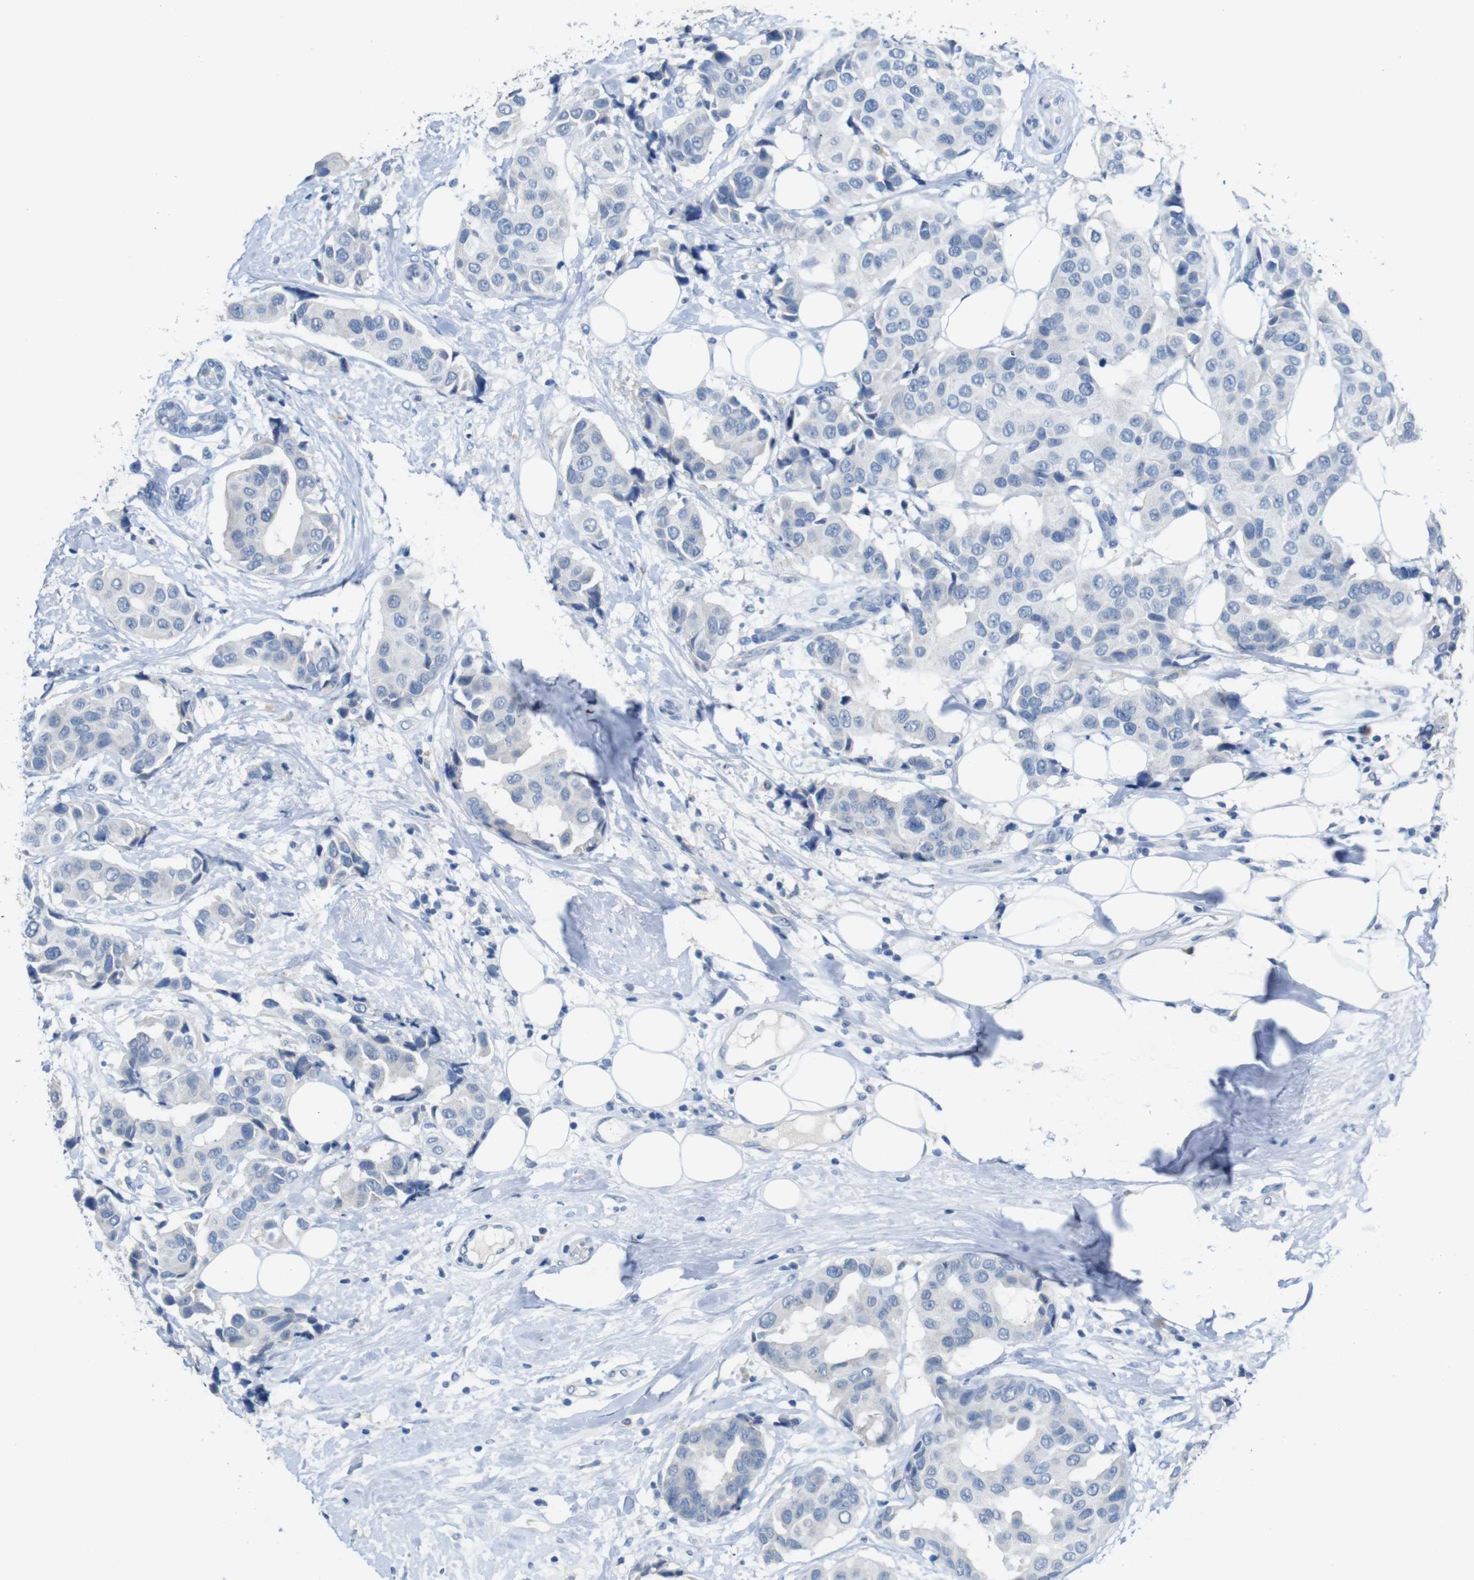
{"staining": {"intensity": "negative", "quantity": "none", "location": "none"}, "tissue": "breast cancer", "cell_type": "Tumor cells", "image_type": "cancer", "snomed": [{"axis": "morphology", "description": "Normal tissue, NOS"}, {"axis": "morphology", "description": "Duct carcinoma"}, {"axis": "topography", "description": "Breast"}], "caption": "Micrograph shows no significant protein expression in tumor cells of breast cancer.", "gene": "SLC2A8", "patient": {"sex": "female", "age": 39}}